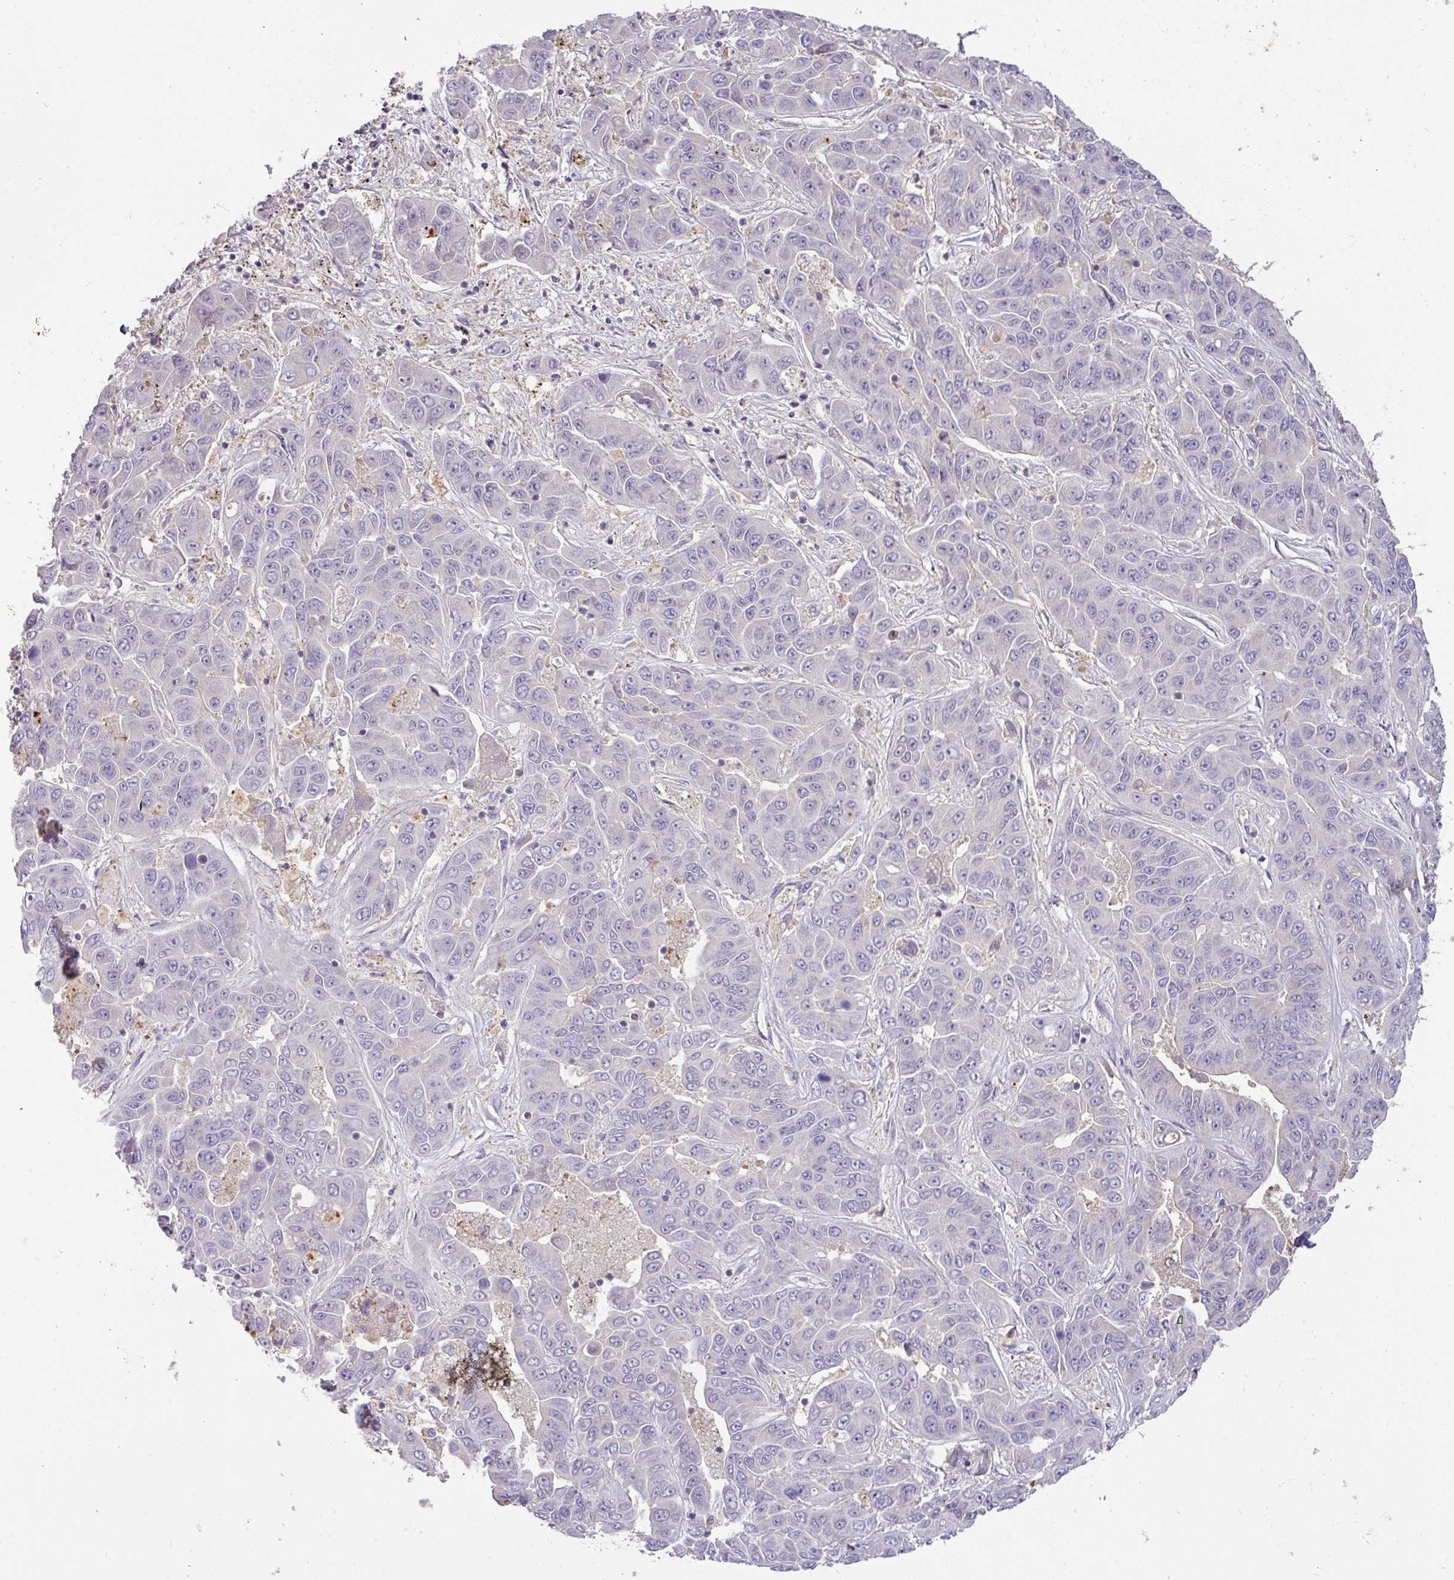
{"staining": {"intensity": "negative", "quantity": "none", "location": "none"}, "tissue": "liver cancer", "cell_type": "Tumor cells", "image_type": "cancer", "snomed": [{"axis": "morphology", "description": "Cholangiocarcinoma"}, {"axis": "topography", "description": "Liver"}], "caption": "A photomicrograph of liver cancer (cholangiocarcinoma) stained for a protein shows no brown staining in tumor cells.", "gene": "HOXC13", "patient": {"sex": "female", "age": 52}}